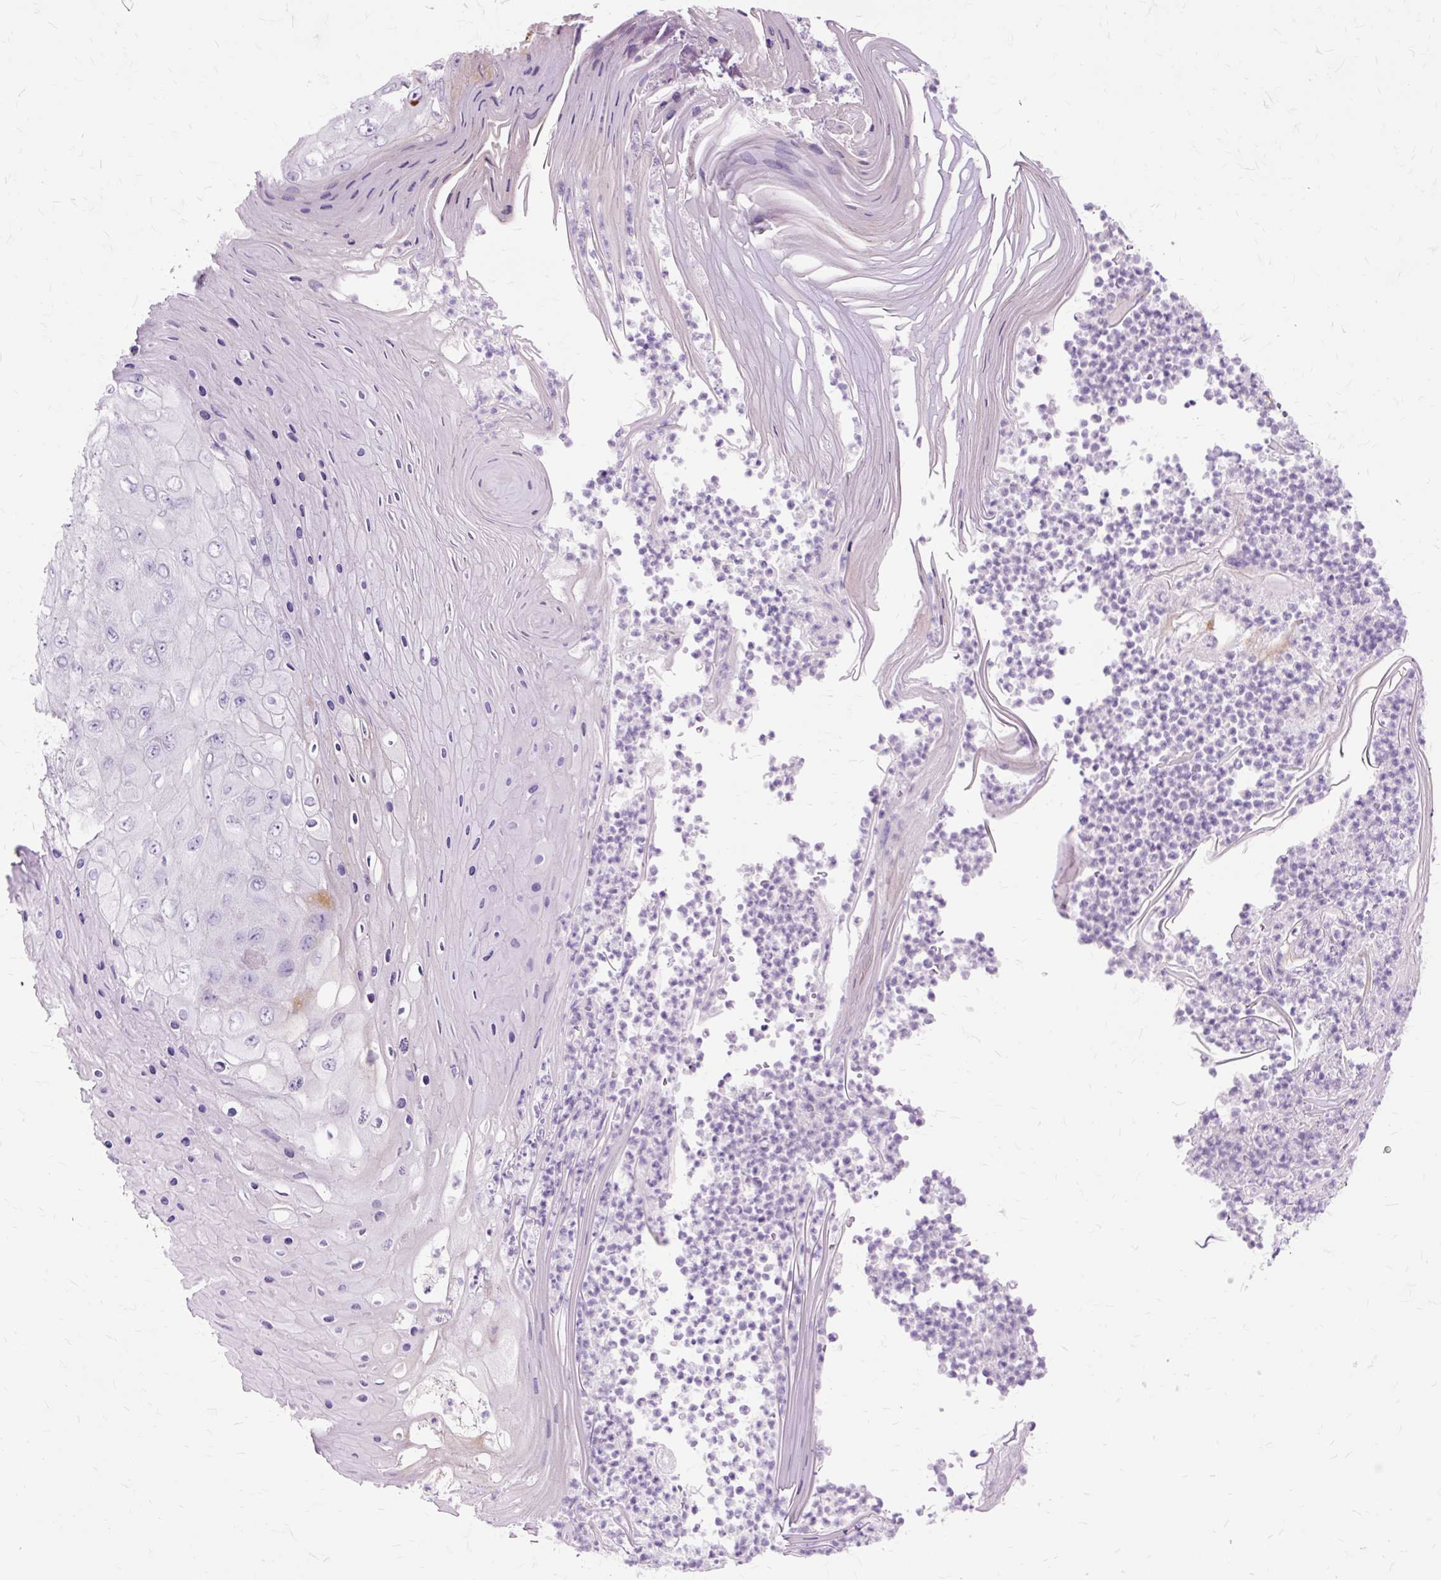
{"staining": {"intensity": "negative", "quantity": "none", "location": "none"}, "tissue": "skin cancer", "cell_type": "Tumor cells", "image_type": "cancer", "snomed": [{"axis": "morphology", "description": "Squamous cell carcinoma, NOS"}, {"axis": "topography", "description": "Skin"}], "caption": "Protein analysis of skin cancer exhibits no significant staining in tumor cells.", "gene": "DCTN4", "patient": {"sex": "female", "age": 88}}